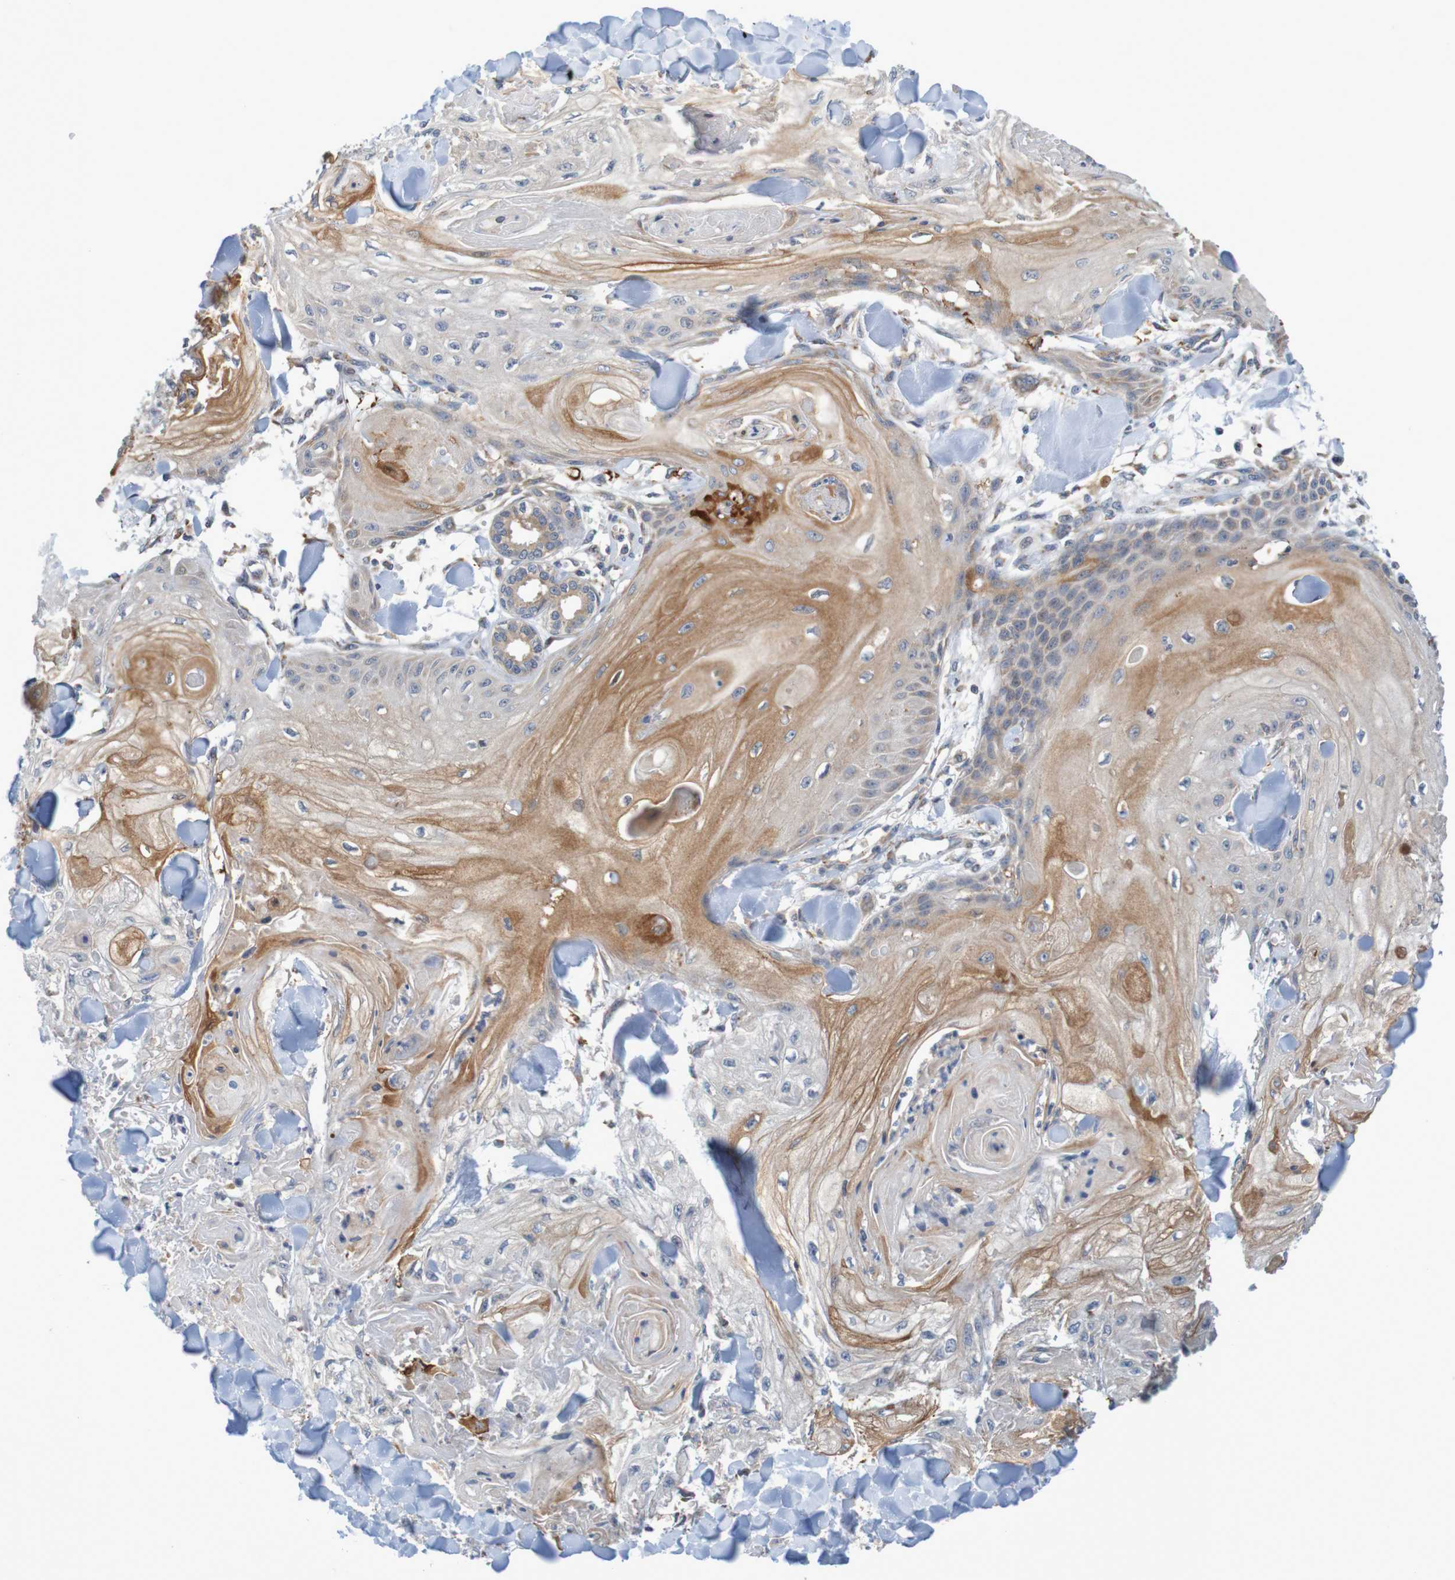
{"staining": {"intensity": "moderate", "quantity": "25%-75%", "location": "cytoplasmic/membranous"}, "tissue": "skin cancer", "cell_type": "Tumor cells", "image_type": "cancer", "snomed": [{"axis": "morphology", "description": "Squamous cell carcinoma, NOS"}, {"axis": "topography", "description": "Skin"}], "caption": "IHC photomicrograph of neoplastic tissue: squamous cell carcinoma (skin) stained using immunohistochemistry shows medium levels of moderate protein expression localized specifically in the cytoplasmic/membranous of tumor cells, appearing as a cytoplasmic/membranous brown color.", "gene": "CLDN18", "patient": {"sex": "male", "age": 74}}